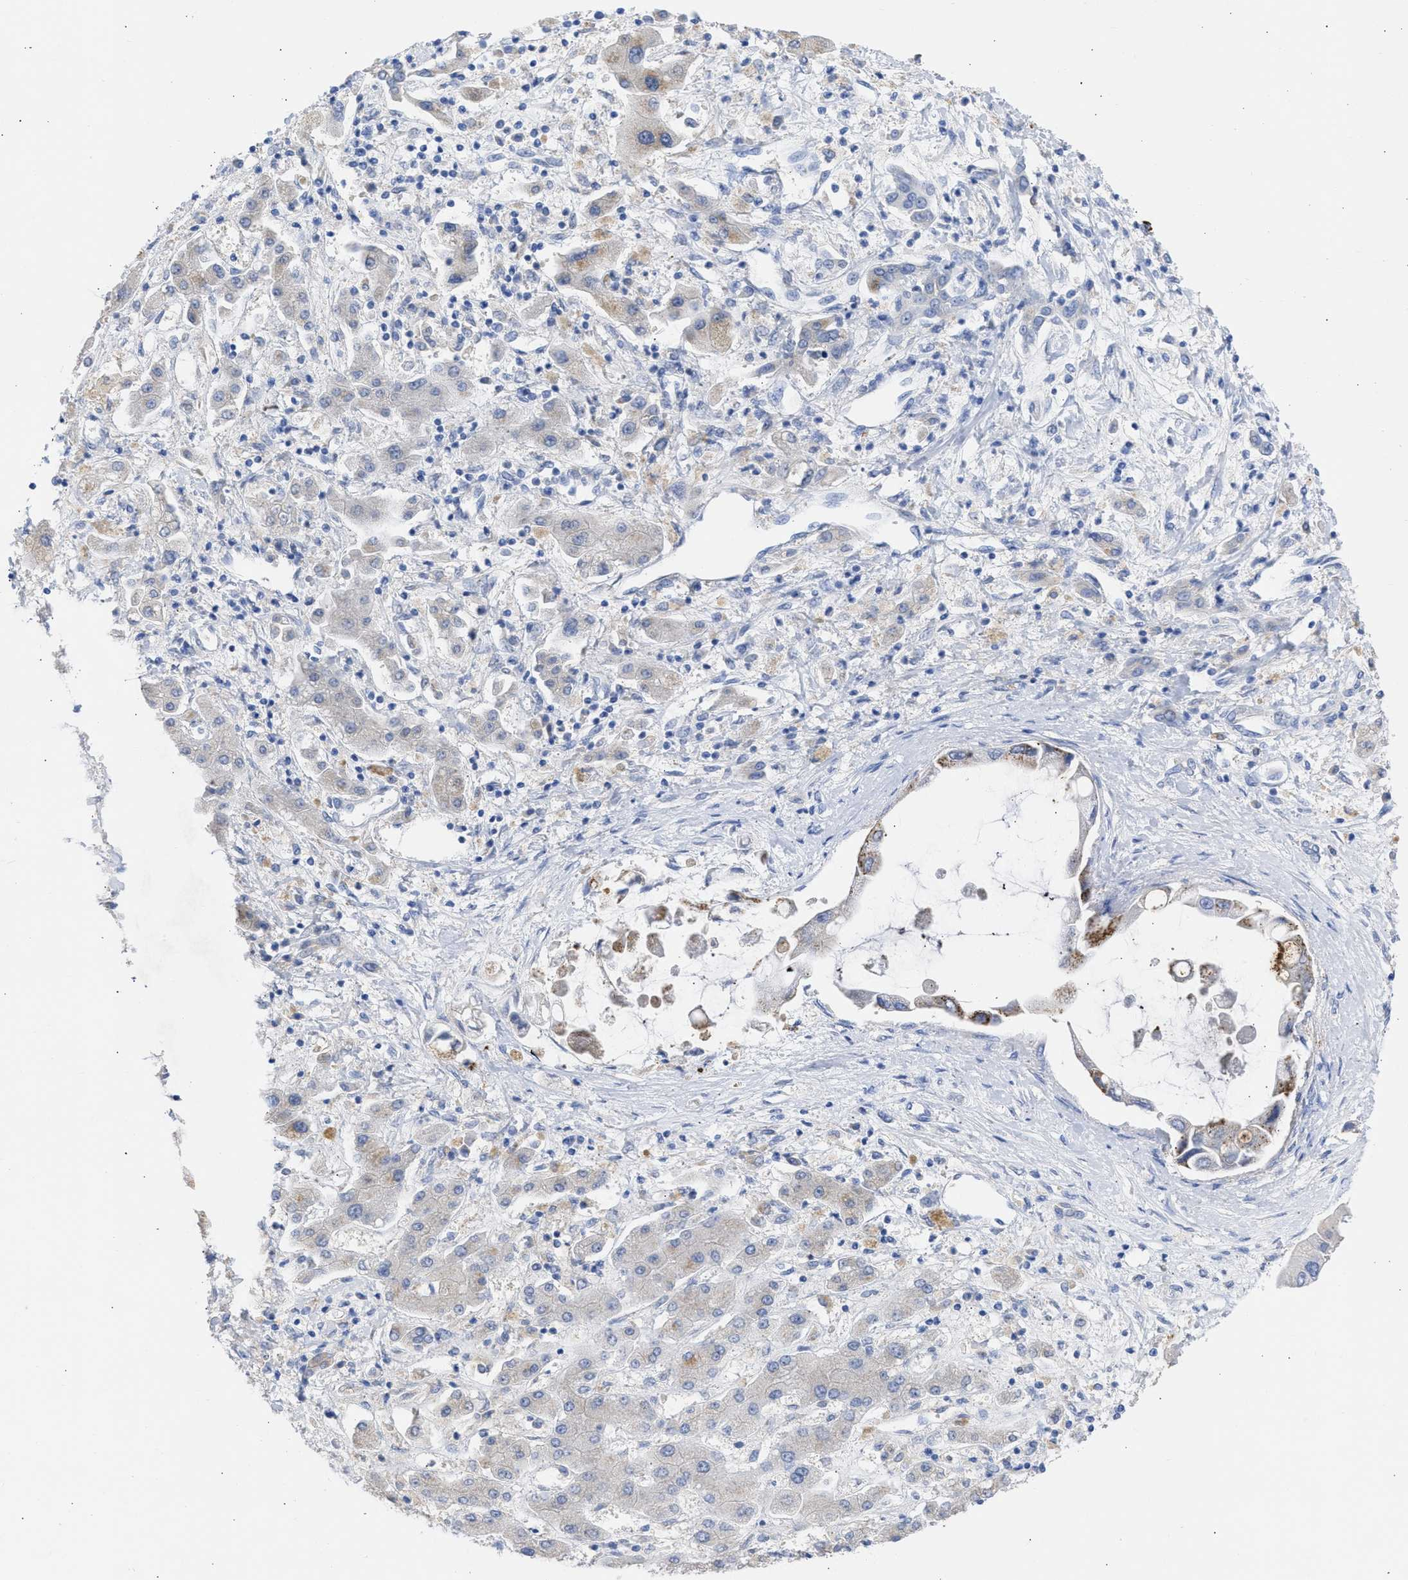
{"staining": {"intensity": "moderate", "quantity": "<25%", "location": "cytoplasmic/membranous"}, "tissue": "liver cancer", "cell_type": "Tumor cells", "image_type": "cancer", "snomed": [{"axis": "morphology", "description": "Cholangiocarcinoma"}, {"axis": "topography", "description": "Liver"}], "caption": "Human liver cholangiocarcinoma stained with a protein marker exhibits moderate staining in tumor cells.", "gene": "RSPH1", "patient": {"sex": "male", "age": 50}}